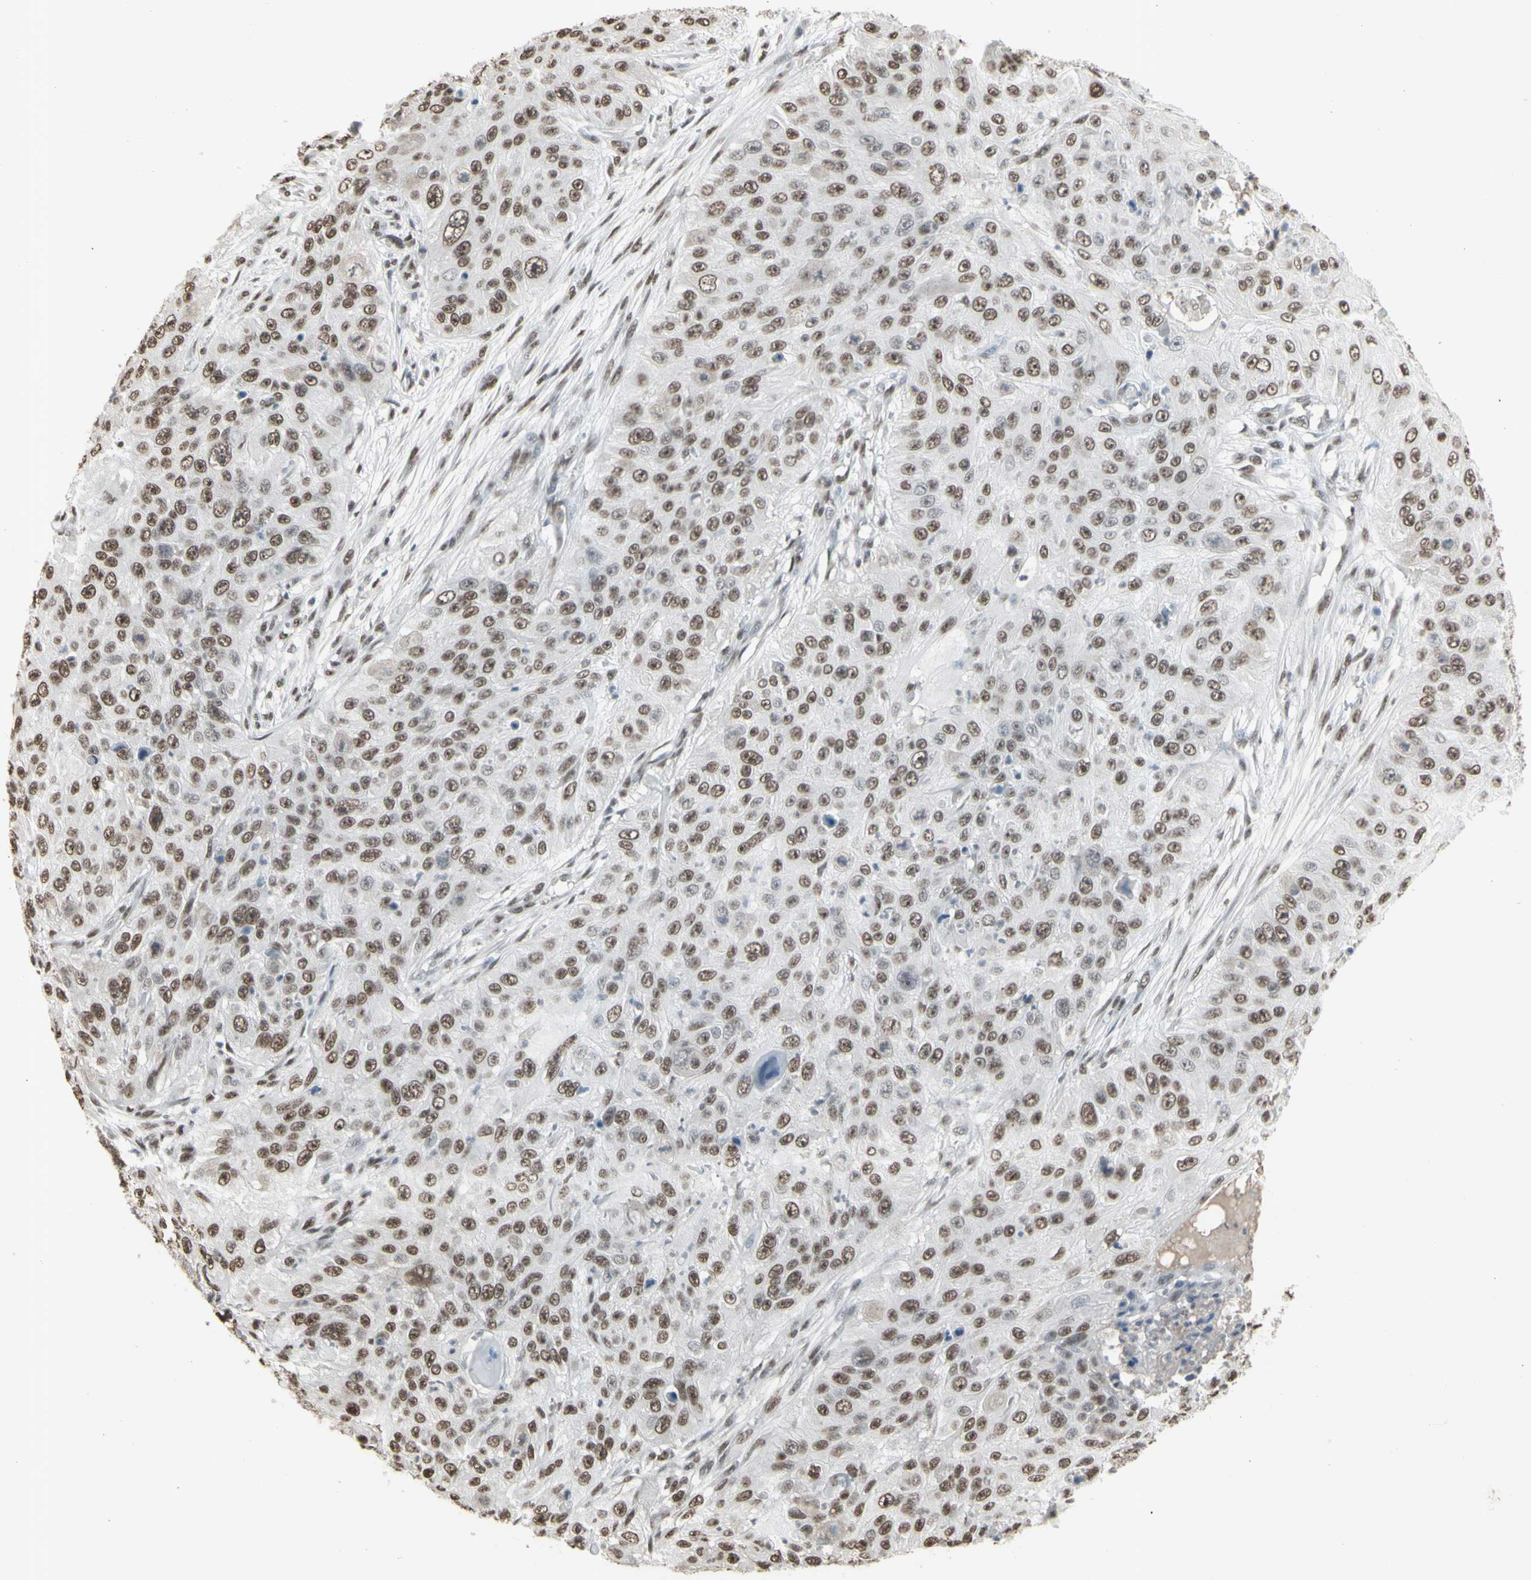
{"staining": {"intensity": "moderate", "quantity": ">75%", "location": "nuclear"}, "tissue": "skin cancer", "cell_type": "Tumor cells", "image_type": "cancer", "snomed": [{"axis": "morphology", "description": "Squamous cell carcinoma, NOS"}, {"axis": "topography", "description": "Skin"}], "caption": "Moderate nuclear staining for a protein is identified in about >75% of tumor cells of squamous cell carcinoma (skin) using immunohistochemistry.", "gene": "TRIM28", "patient": {"sex": "female", "age": 80}}